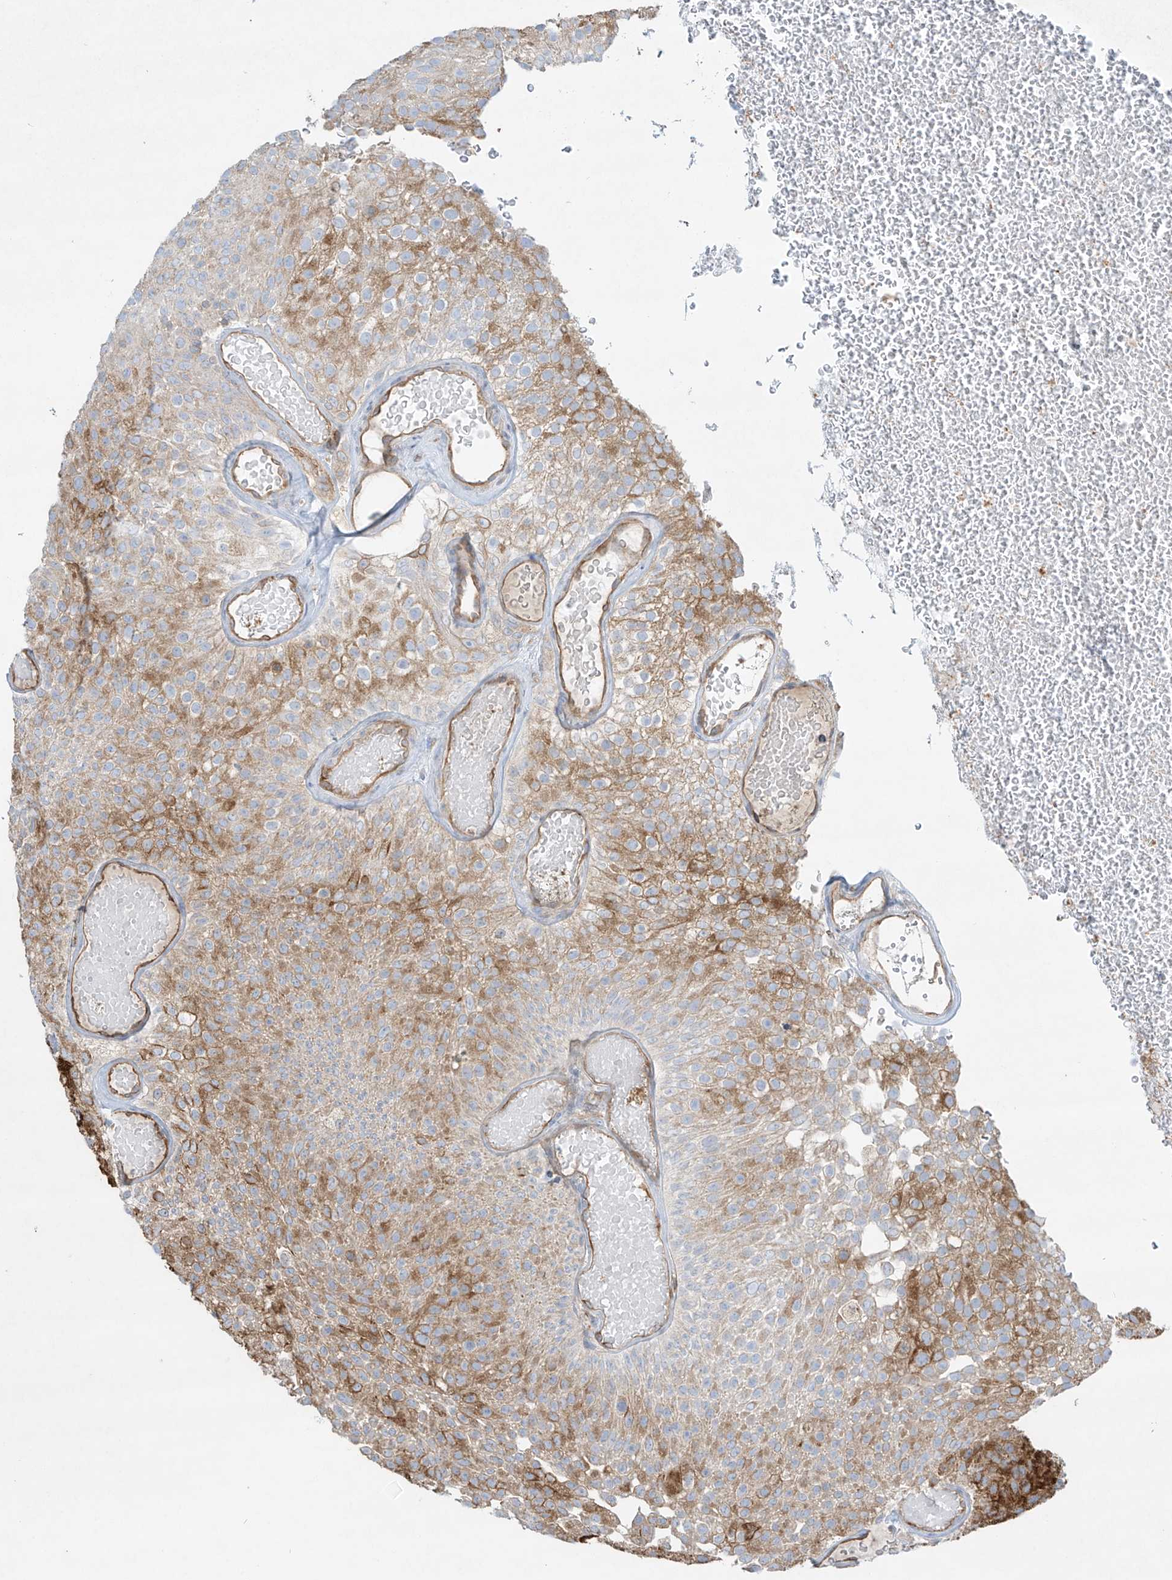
{"staining": {"intensity": "strong", "quantity": "25%-75%", "location": "cytoplasmic/membranous"}, "tissue": "urothelial cancer", "cell_type": "Tumor cells", "image_type": "cancer", "snomed": [{"axis": "morphology", "description": "Urothelial carcinoma, Low grade"}, {"axis": "topography", "description": "Urinary bladder"}], "caption": "High-power microscopy captured an immunohistochemistry histopathology image of urothelial cancer, revealing strong cytoplasmic/membranous positivity in about 25%-75% of tumor cells.", "gene": "HLA-E", "patient": {"sex": "male", "age": 78}}